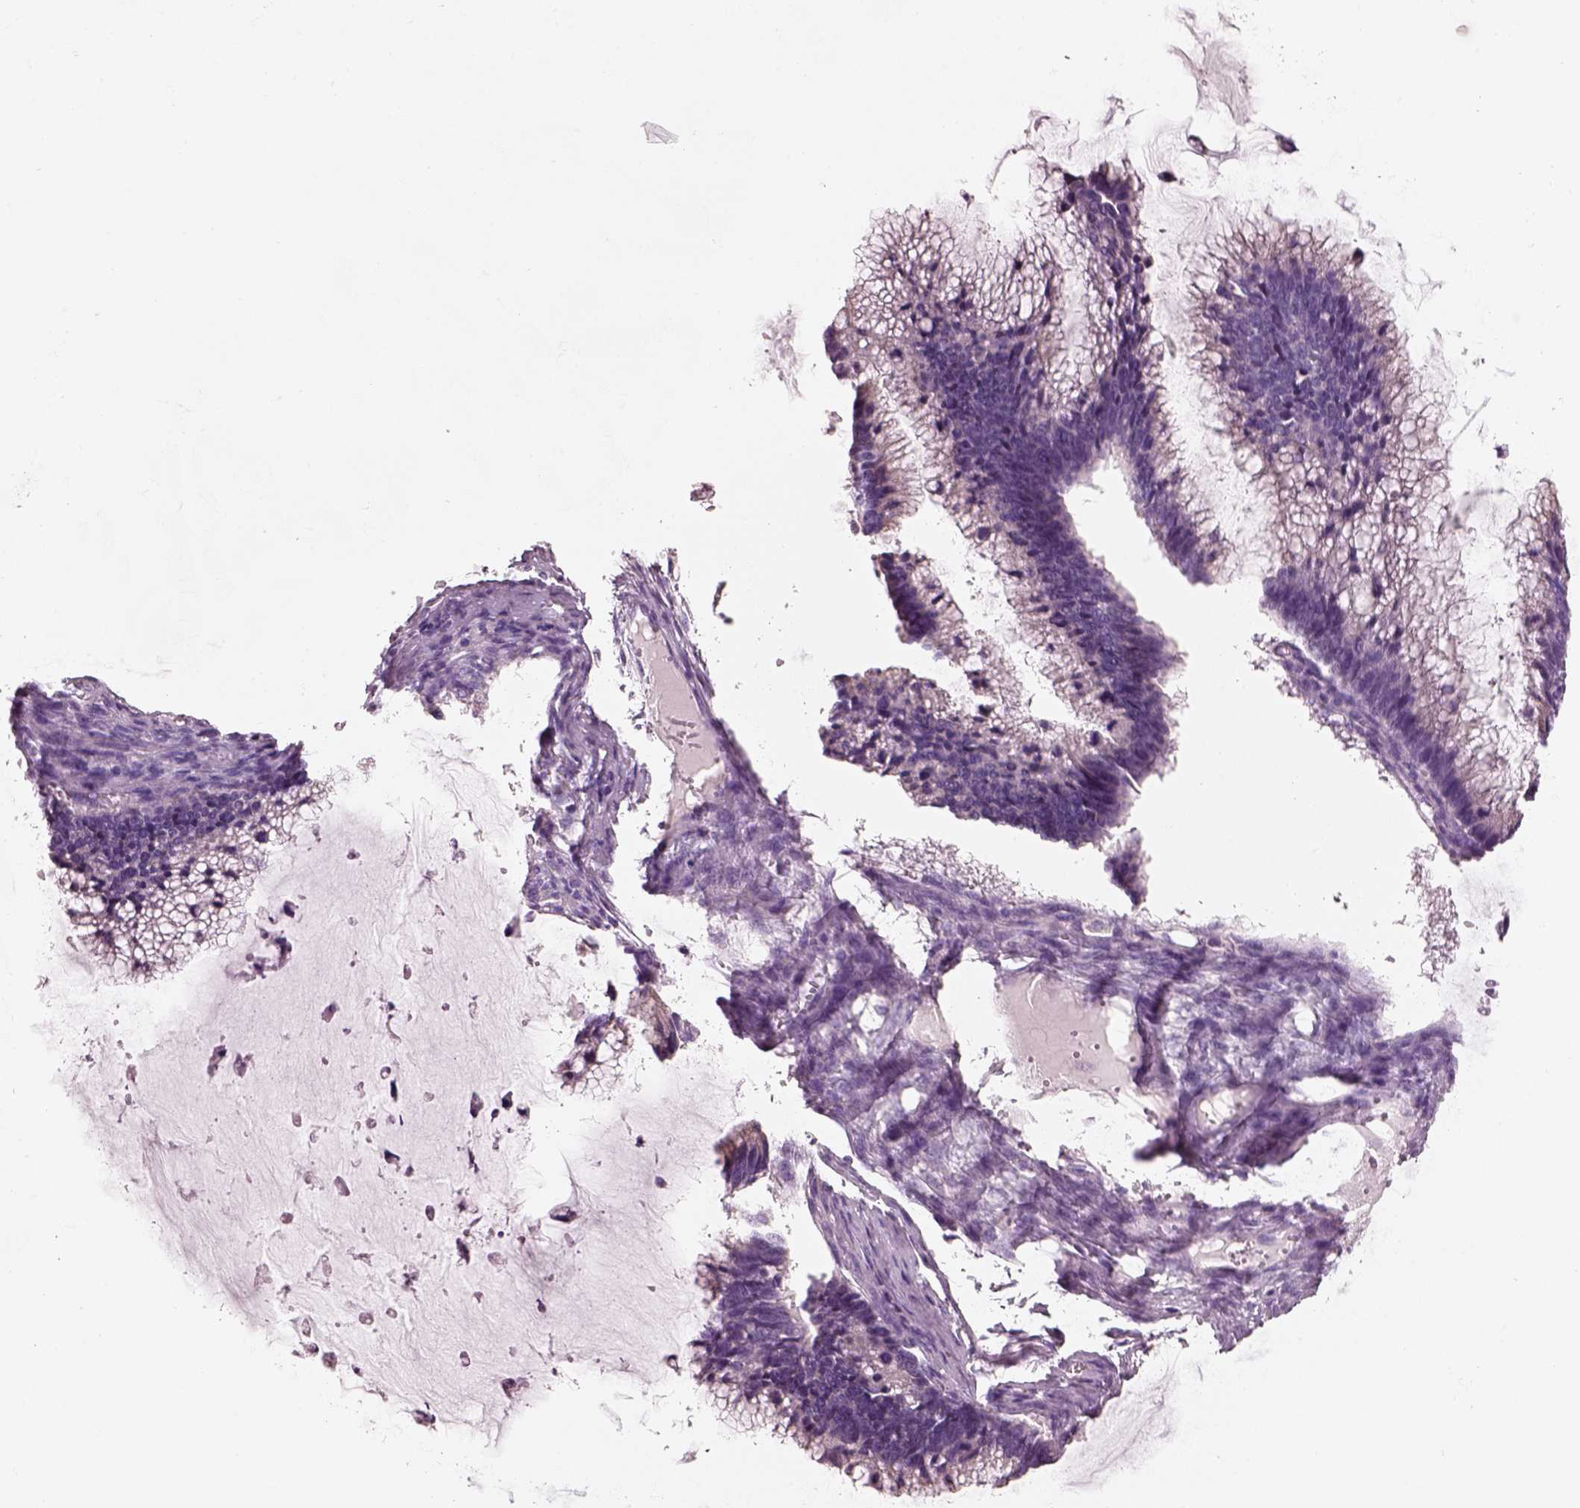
{"staining": {"intensity": "negative", "quantity": "none", "location": "none"}, "tissue": "ovarian cancer", "cell_type": "Tumor cells", "image_type": "cancer", "snomed": [{"axis": "morphology", "description": "Cystadenocarcinoma, mucinous, NOS"}, {"axis": "topography", "description": "Ovary"}], "caption": "Tumor cells are negative for brown protein staining in ovarian mucinous cystadenocarcinoma.", "gene": "PNOC", "patient": {"sex": "female", "age": 38}}